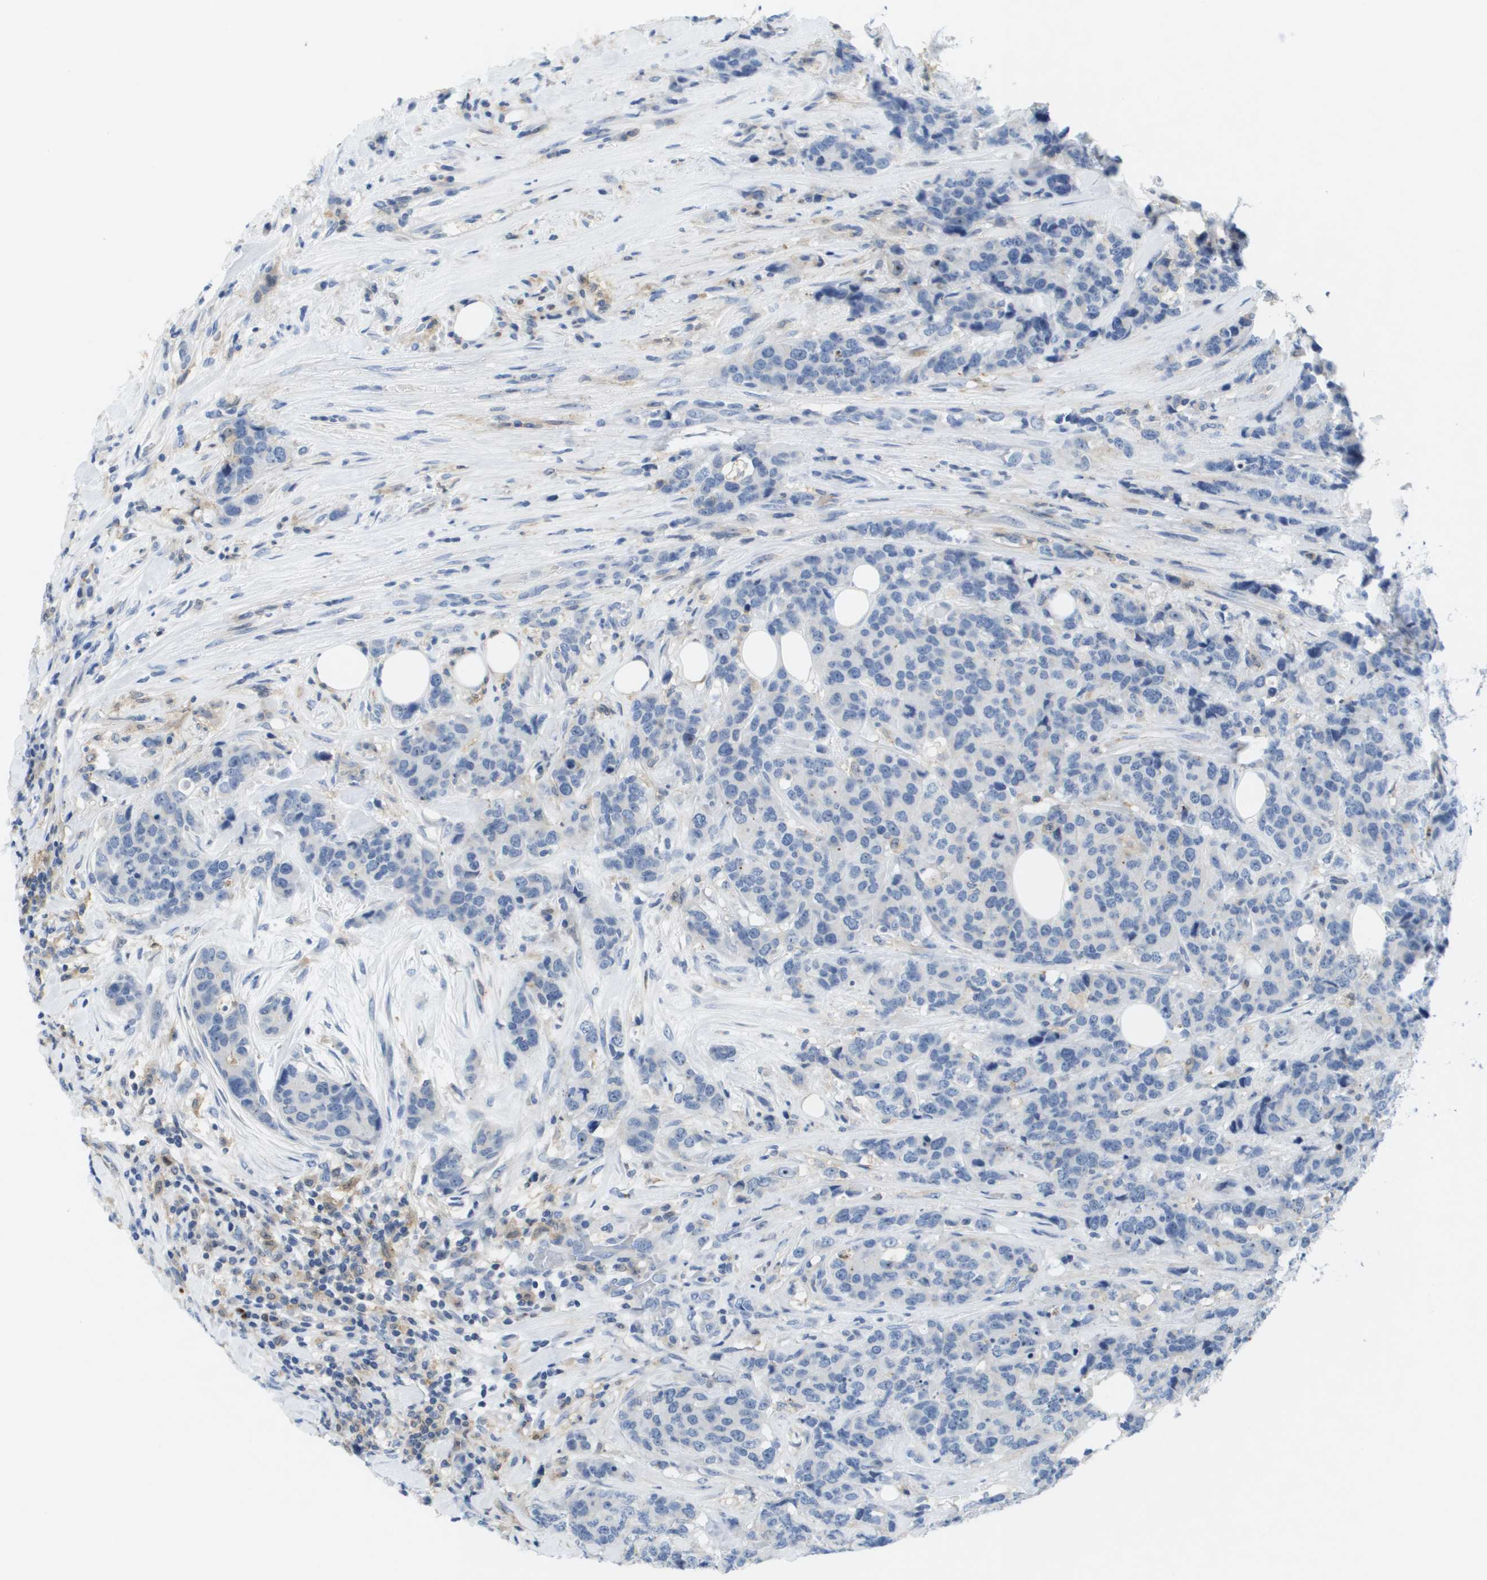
{"staining": {"intensity": "negative", "quantity": "none", "location": "none"}, "tissue": "breast cancer", "cell_type": "Tumor cells", "image_type": "cancer", "snomed": [{"axis": "morphology", "description": "Lobular carcinoma"}, {"axis": "topography", "description": "Breast"}], "caption": "Breast cancer (lobular carcinoma) was stained to show a protein in brown. There is no significant staining in tumor cells.", "gene": "LIPG", "patient": {"sex": "female", "age": 59}}